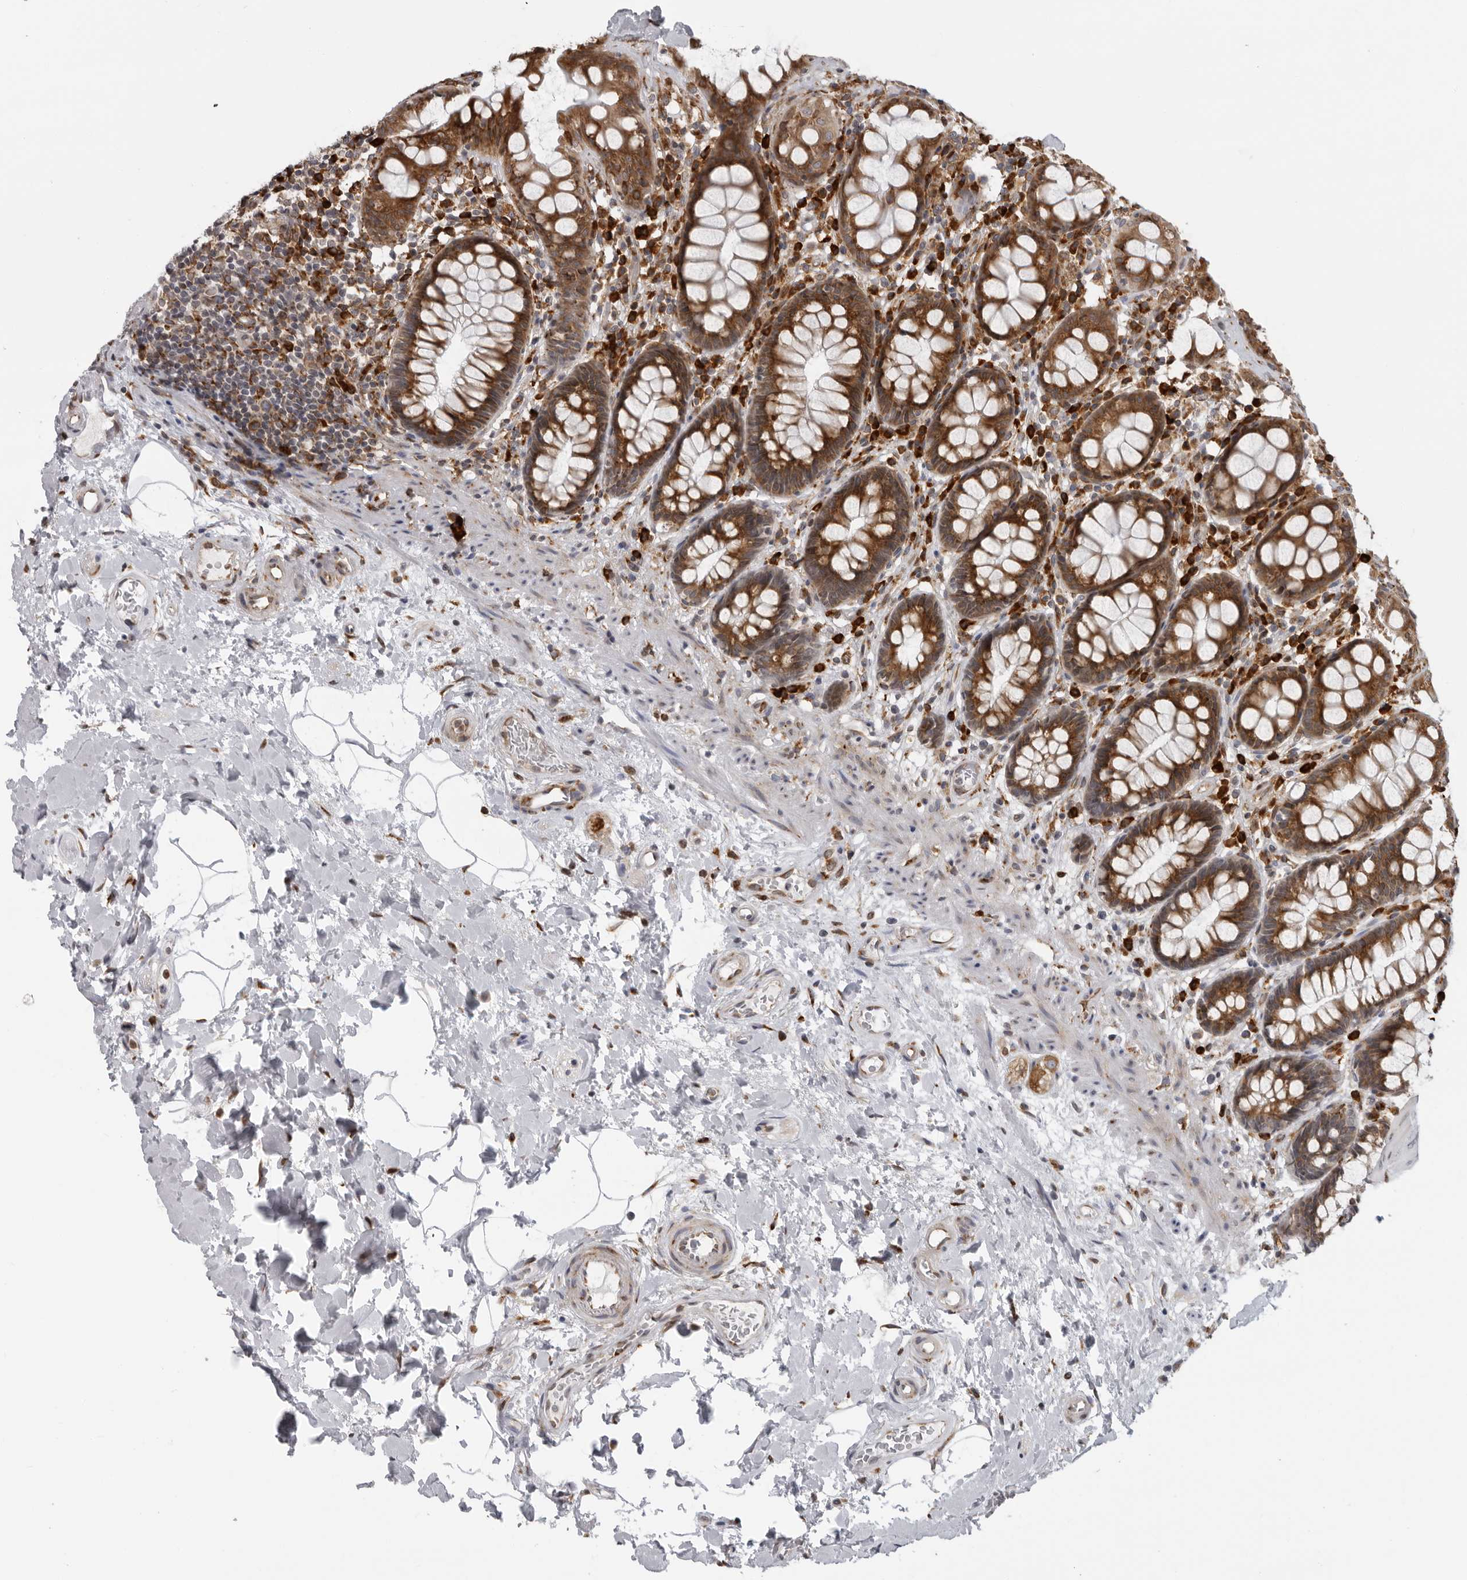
{"staining": {"intensity": "strong", "quantity": ">75%", "location": "cytoplasmic/membranous"}, "tissue": "rectum", "cell_type": "Glandular cells", "image_type": "normal", "snomed": [{"axis": "morphology", "description": "Normal tissue, NOS"}, {"axis": "topography", "description": "Rectum"}], "caption": "IHC (DAB) staining of benign rectum exhibits strong cytoplasmic/membranous protein expression in approximately >75% of glandular cells.", "gene": "ALPK2", "patient": {"sex": "male", "age": 64}}